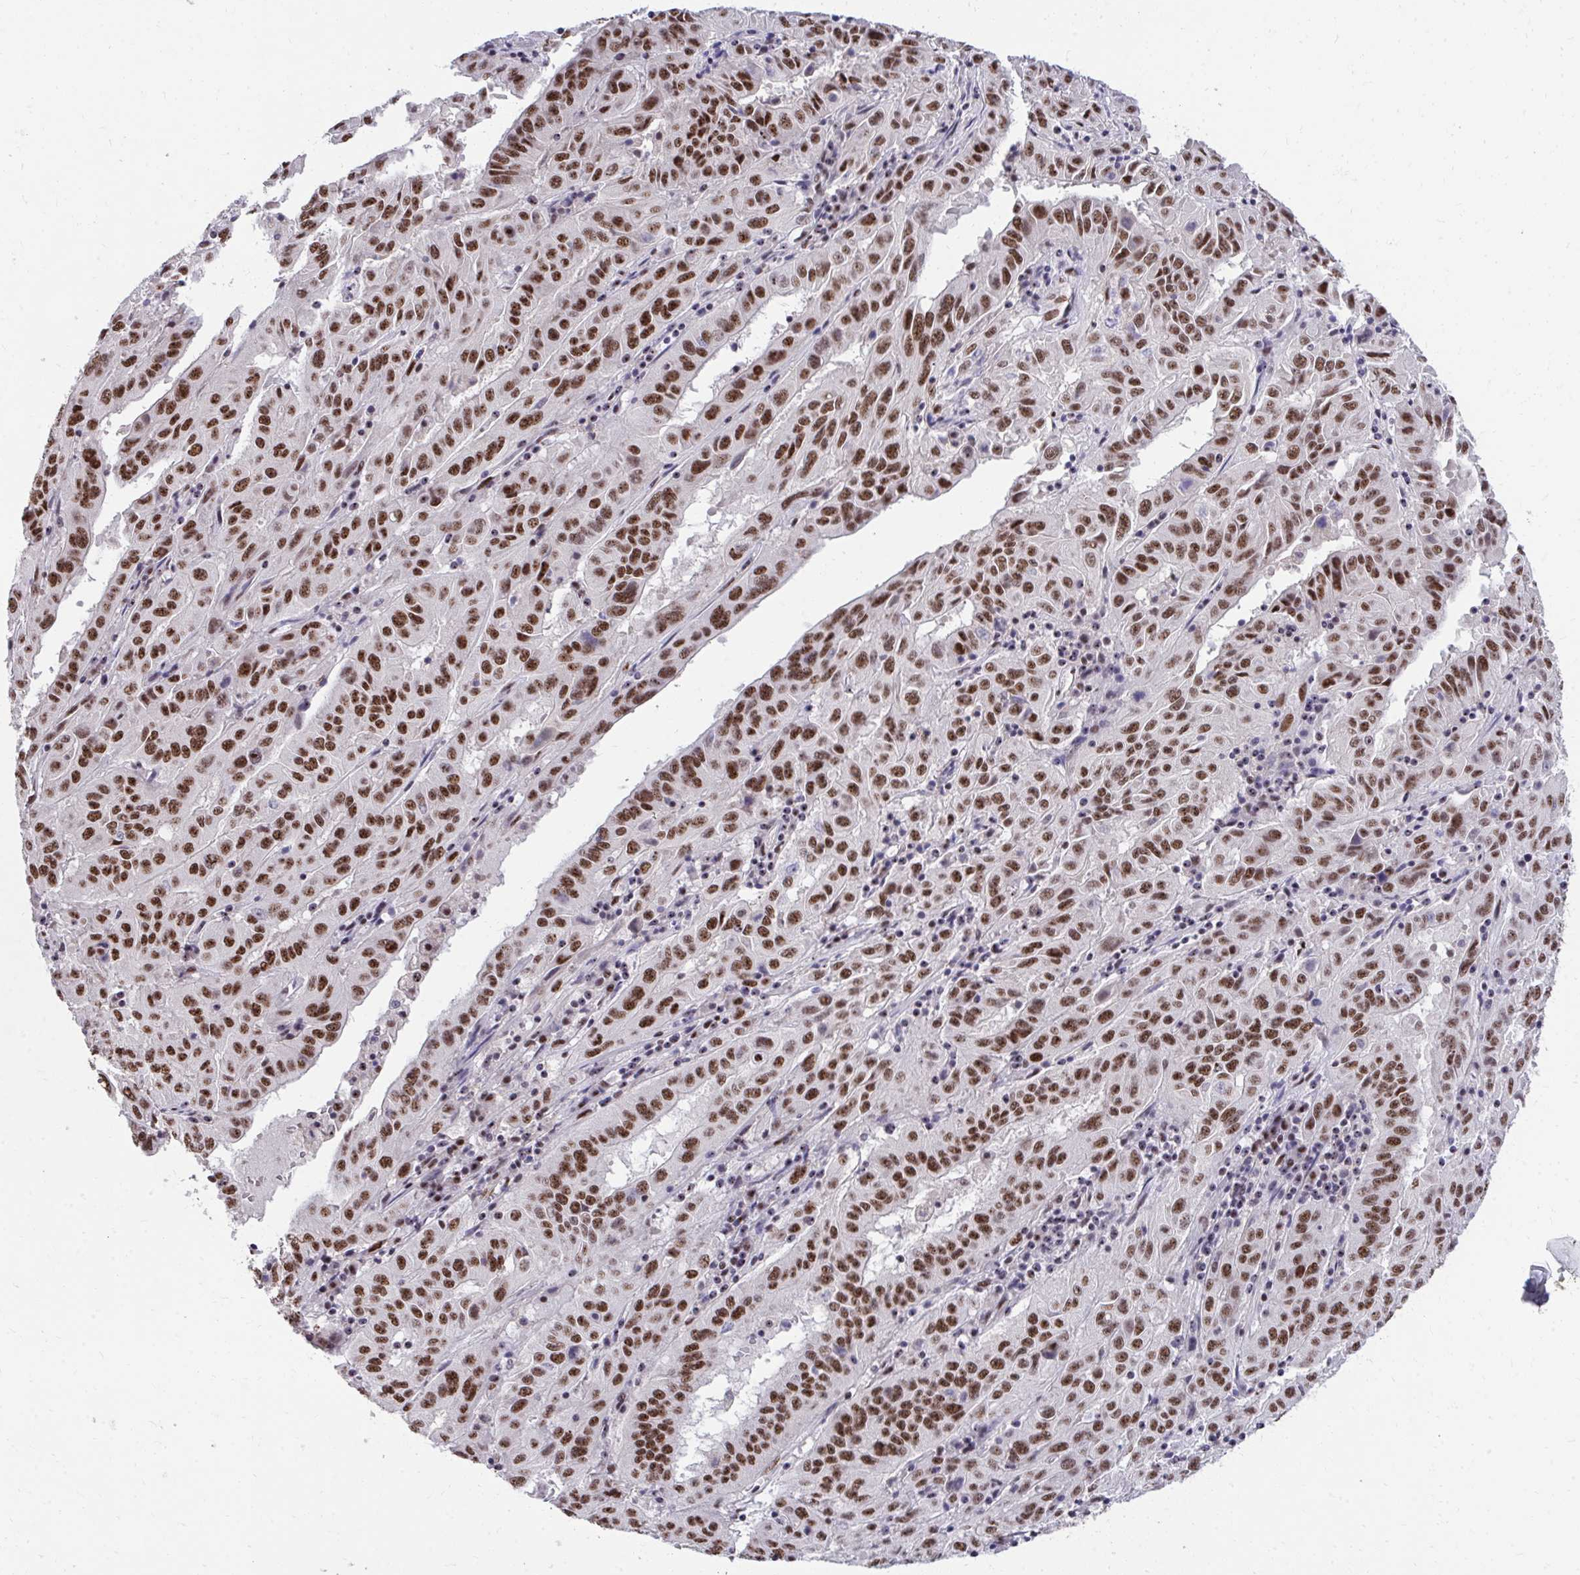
{"staining": {"intensity": "strong", "quantity": ">75%", "location": "nuclear"}, "tissue": "pancreatic cancer", "cell_type": "Tumor cells", "image_type": "cancer", "snomed": [{"axis": "morphology", "description": "Adenocarcinoma, NOS"}, {"axis": "topography", "description": "Pancreas"}], "caption": "This histopathology image exhibits IHC staining of pancreatic cancer (adenocarcinoma), with high strong nuclear staining in about >75% of tumor cells.", "gene": "SYNE4", "patient": {"sex": "male", "age": 63}}